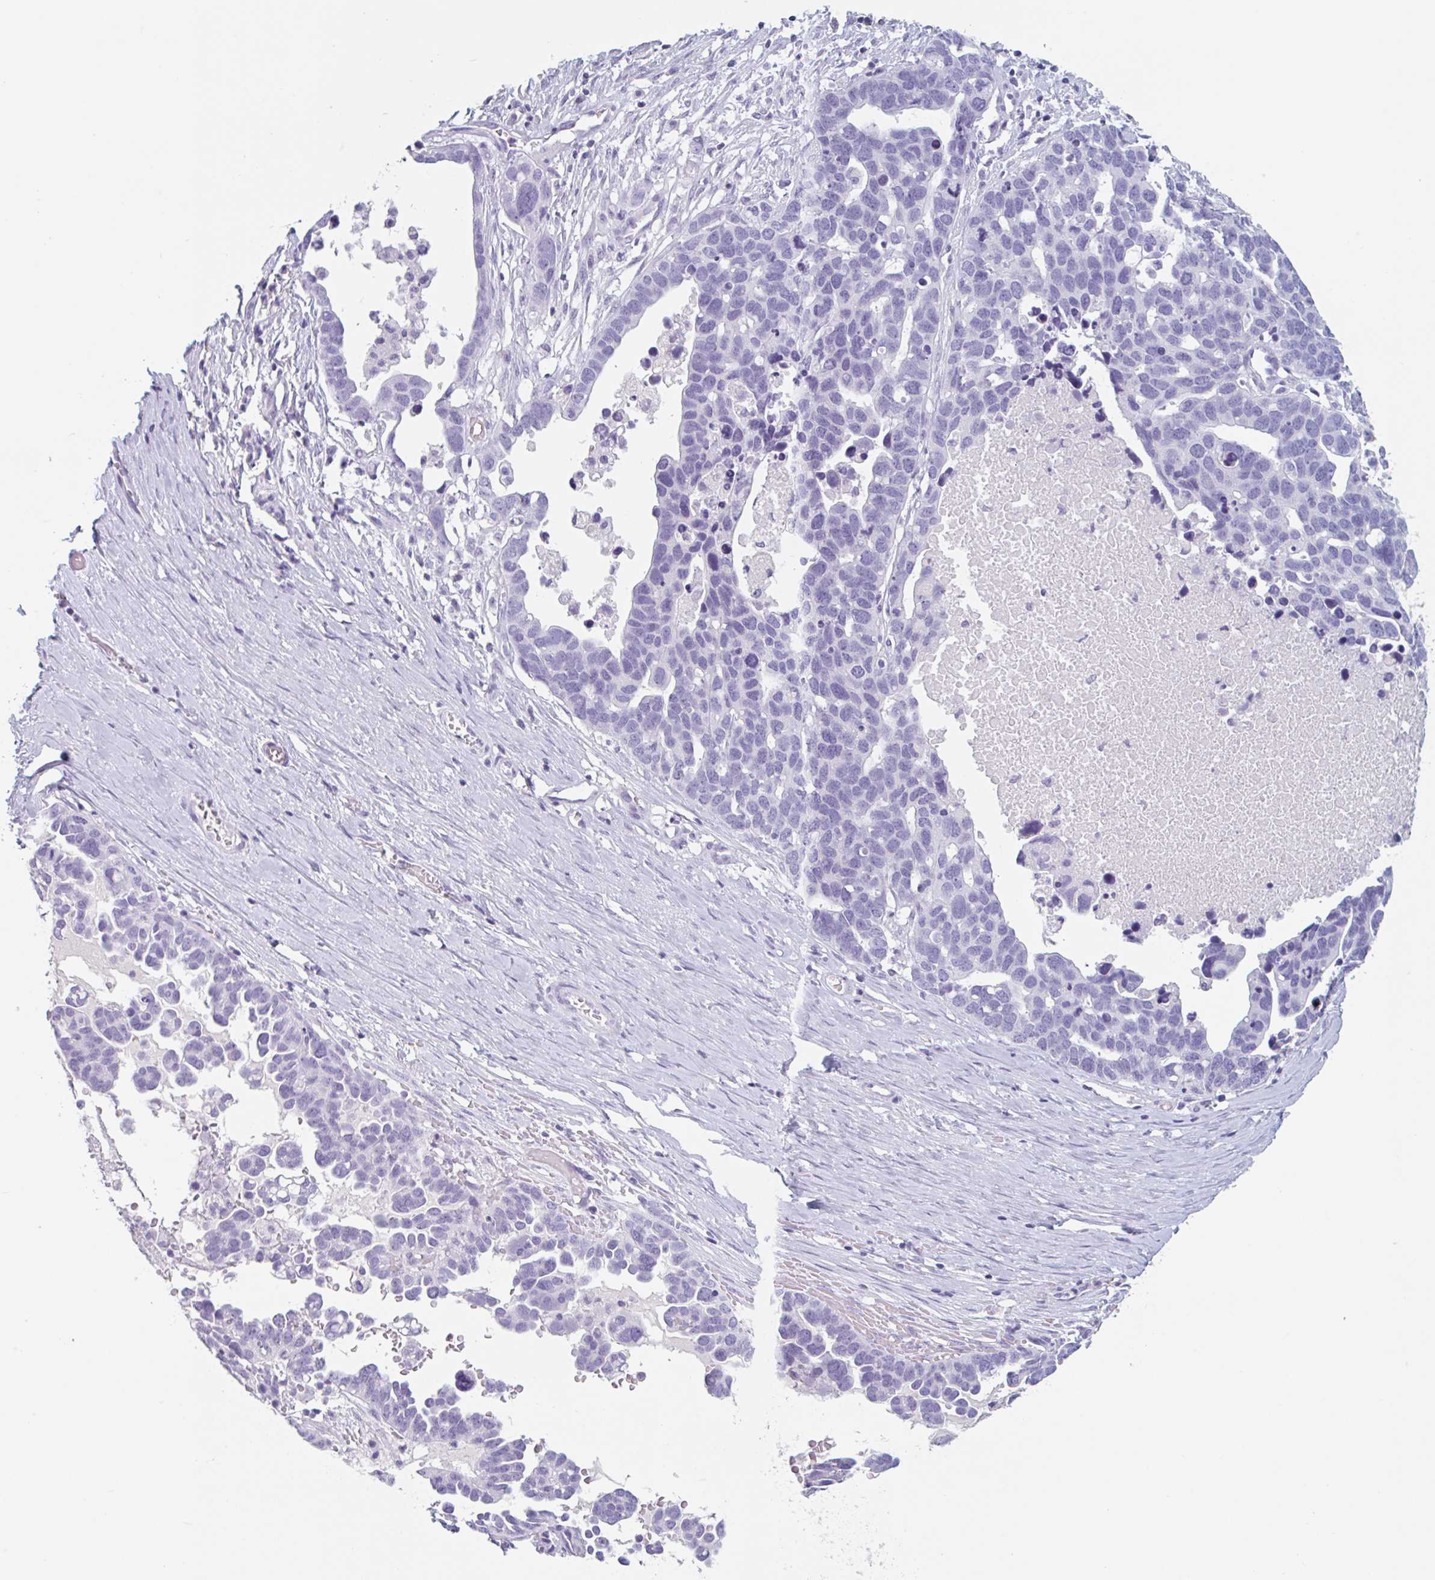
{"staining": {"intensity": "negative", "quantity": "none", "location": "none"}, "tissue": "ovarian cancer", "cell_type": "Tumor cells", "image_type": "cancer", "snomed": [{"axis": "morphology", "description": "Cystadenocarcinoma, serous, NOS"}, {"axis": "topography", "description": "Ovary"}], "caption": "Protein analysis of ovarian cancer reveals no significant staining in tumor cells.", "gene": "EMC4", "patient": {"sex": "female", "age": 54}}